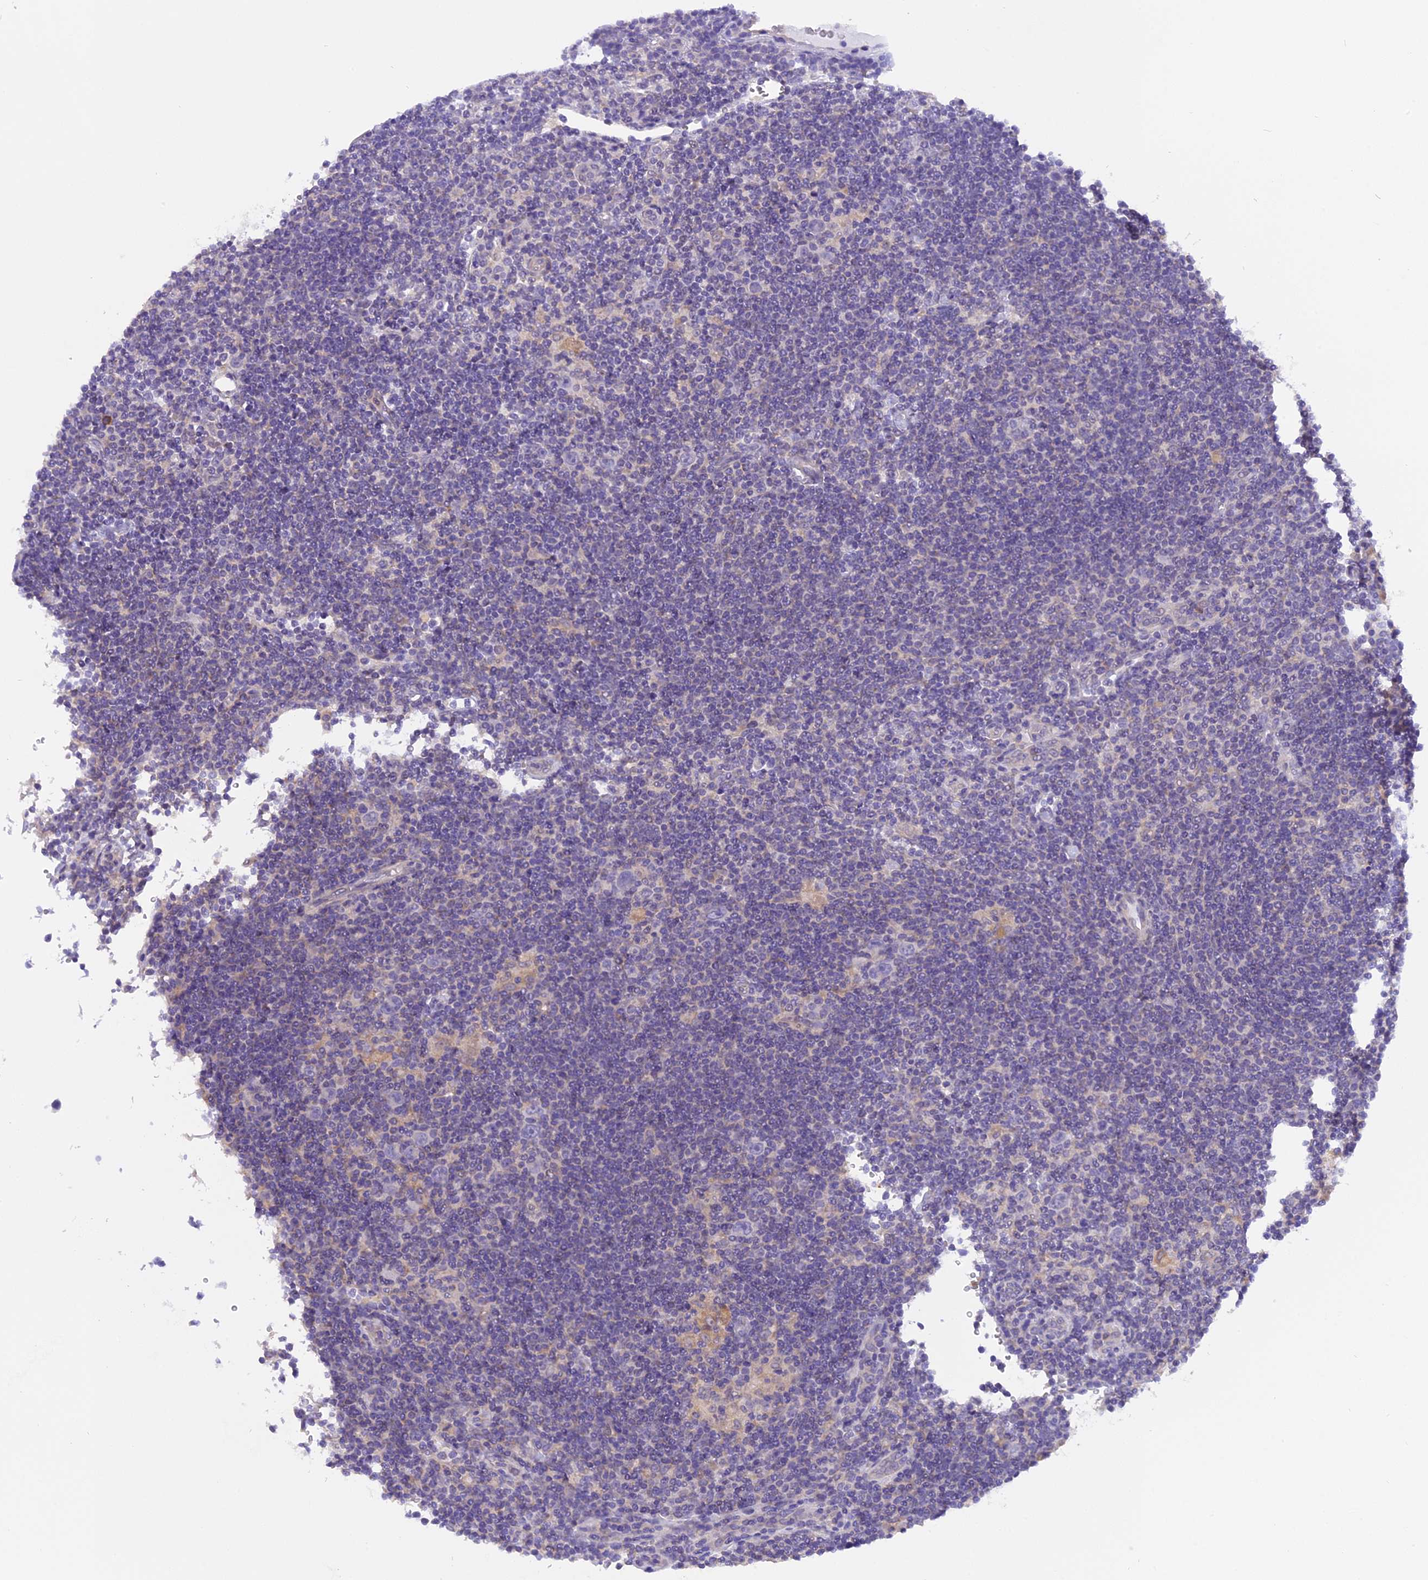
{"staining": {"intensity": "negative", "quantity": "none", "location": "none"}, "tissue": "lymphoma", "cell_type": "Tumor cells", "image_type": "cancer", "snomed": [{"axis": "morphology", "description": "Hodgkin's disease, NOS"}, {"axis": "topography", "description": "Lymph node"}], "caption": "The micrograph reveals no staining of tumor cells in Hodgkin's disease. Nuclei are stained in blue.", "gene": "TRIM3", "patient": {"sex": "female", "age": 57}}